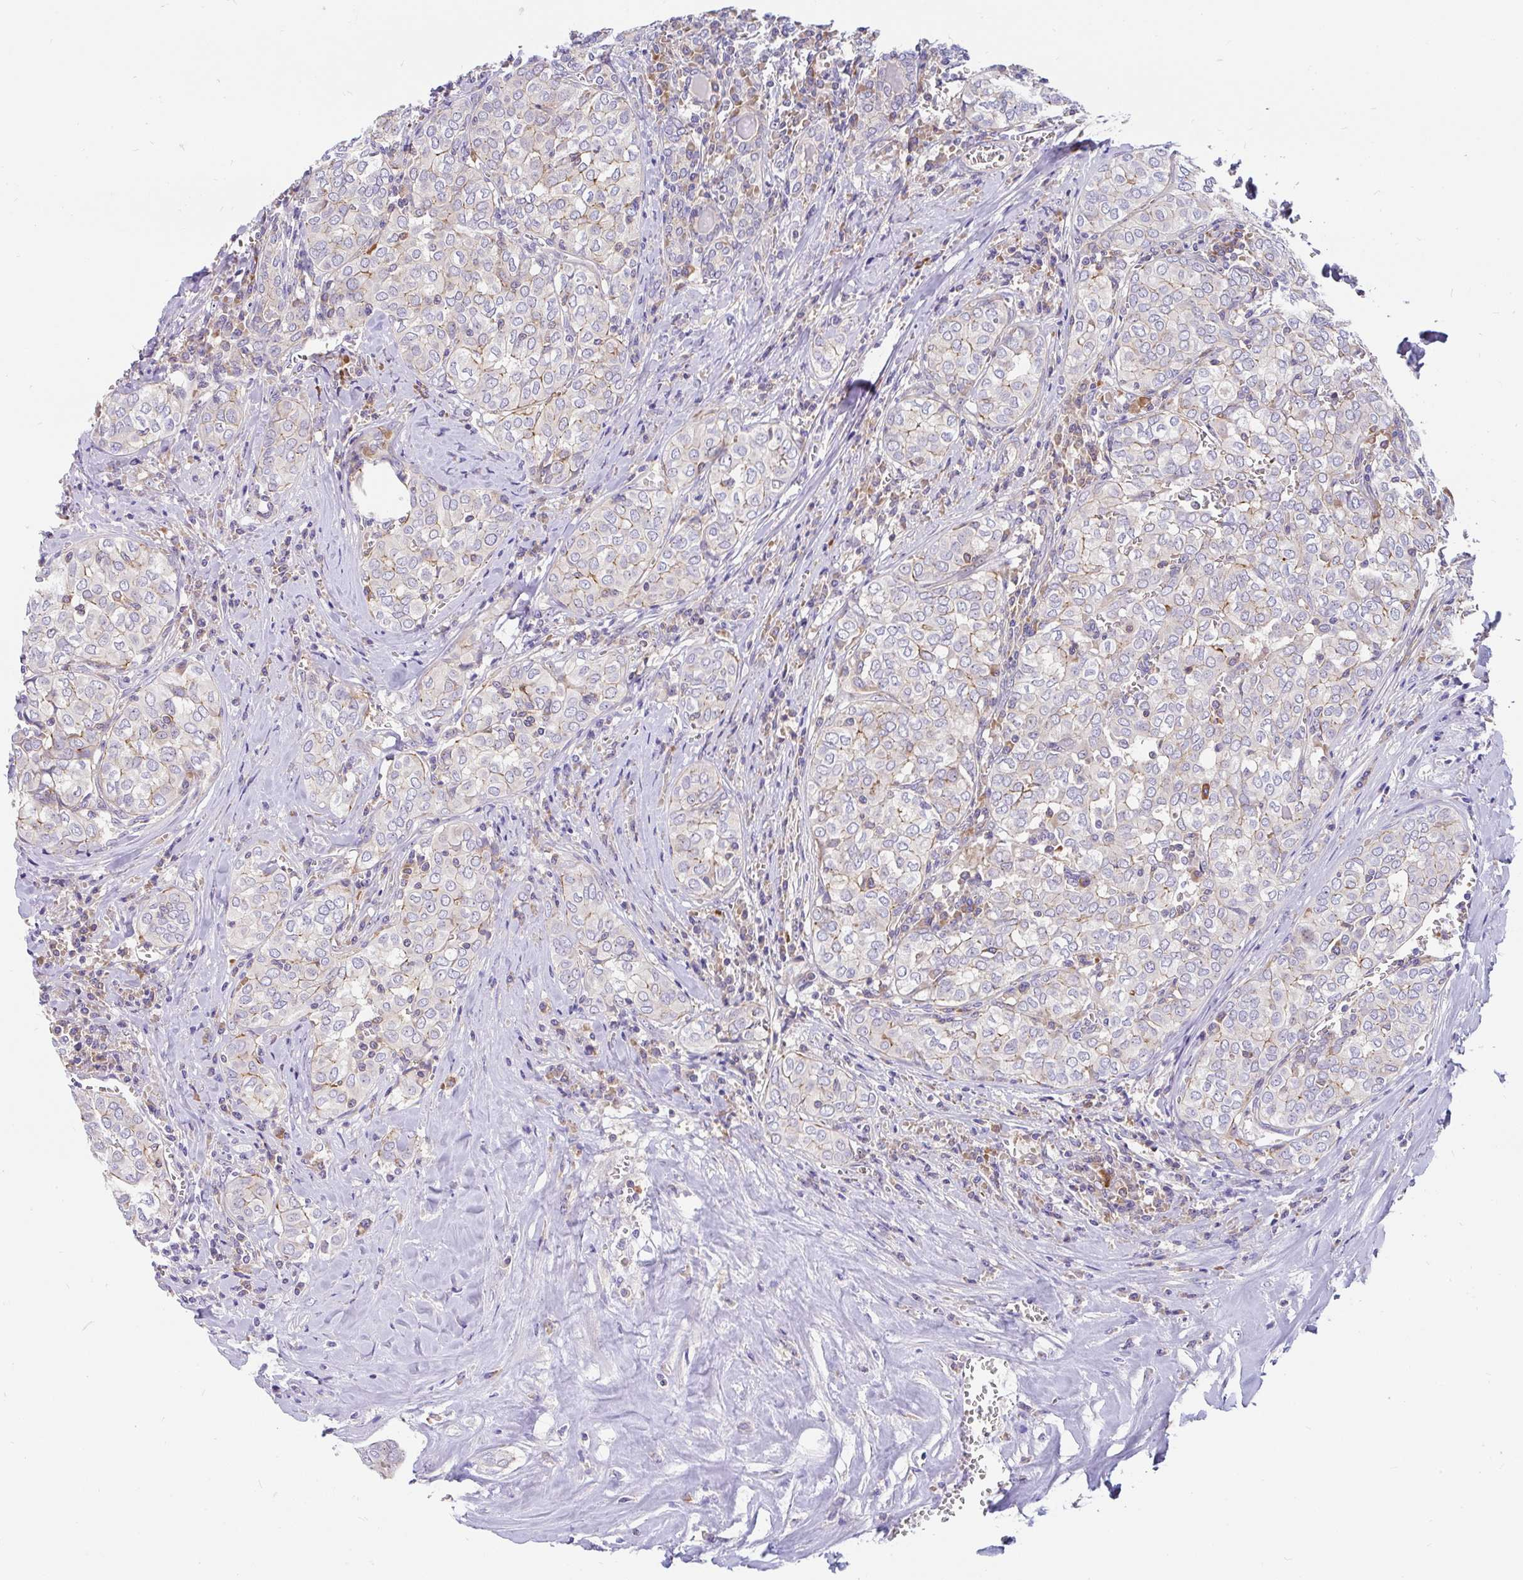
{"staining": {"intensity": "weak", "quantity": "<25%", "location": "cytoplasmic/membranous"}, "tissue": "thyroid cancer", "cell_type": "Tumor cells", "image_type": "cancer", "snomed": [{"axis": "morphology", "description": "Papillary adenocarcinoma, NOS"}, {"axis": "topography", "description": "Thyroid gland"}], "caption": "DAB (3,3'-diaminobenzidine) immunohistochemical staining of human thyroid papillary adenocarcinoma exhibits no significant expression in tumor cells.", "gene": "LRRC26", "patient": {"sex": "female", "age": 30}}